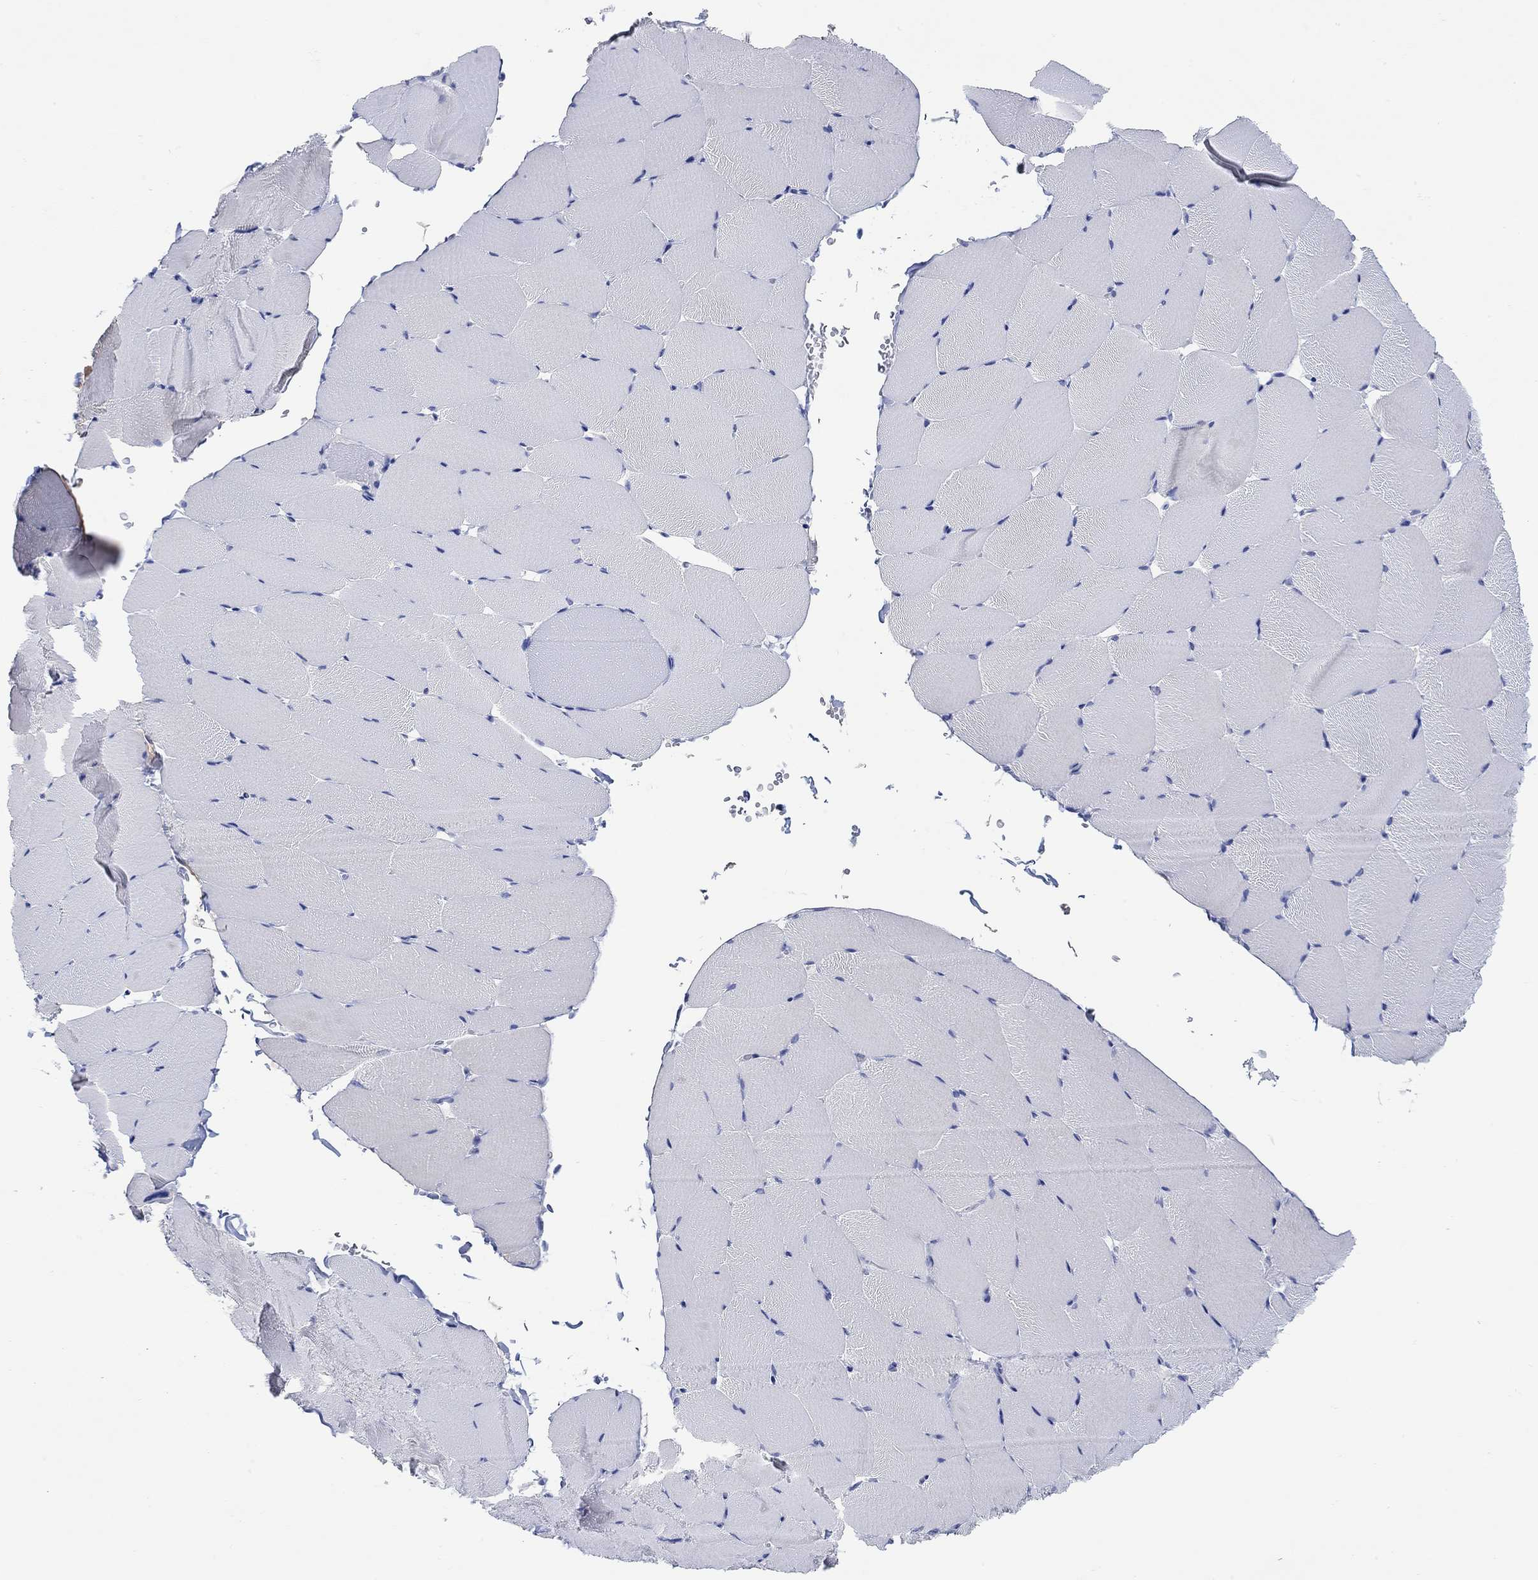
{"staining": {"intensity": "negative", "quantity": "none", "location": "none"}, "tissue": "skeletal muscle", "cell_type": "Myocytes", "image_type": "normal", "snomed": [{"axis": "morphology", "description": "Normal tissue, NOS"}, {"axis": "topography", "description": "Skeletal muscle"}], "caption": "Immunohistochemistry image of benign skeletal muscle: human skeletal muscle stained with DAB exhibits no significant protein staining in myocytes.", "gene": "P2RY6", "patient": {"sex": "female", "age": 37}}